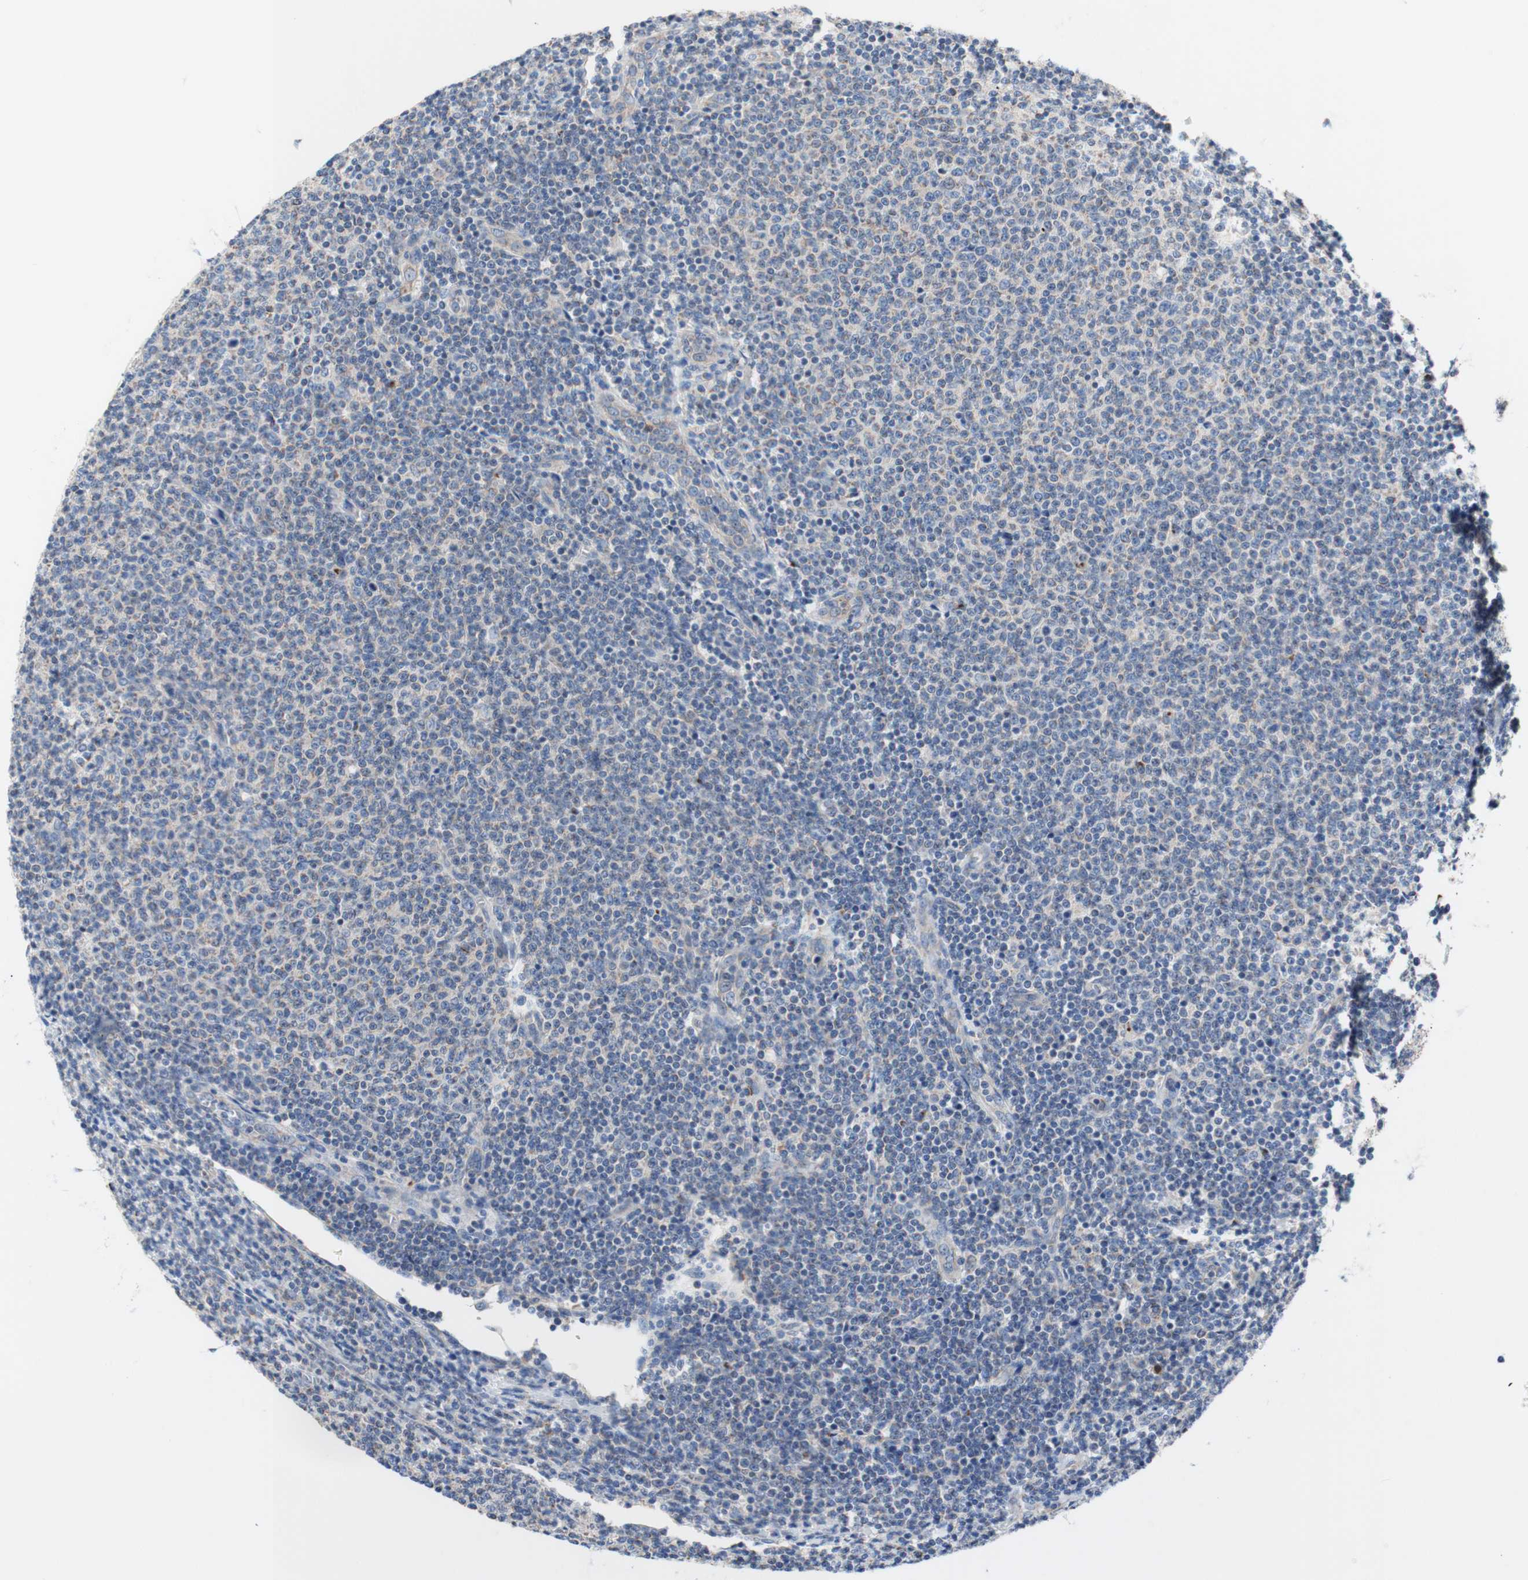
{"staining": {"intensity": "negative", "quantity": "none", "location": "none"}, "tissue": "lymphoma", "cell_type": "Tumor cells", "image_type": "cancer", "snomed": [{"axis": "morphology", "description": "Malignant lymphoma, non-Hodgkin's type, Low grade"}, {"axis": "topography", "description": "Lymph node"}], "caption": "Human lymphoma stained for a protein using immunohistochemistry (IHC) reveals no expression in tumor cells.", "gene": "FMR1", "patient": {"sex": "male", "age": 66}}